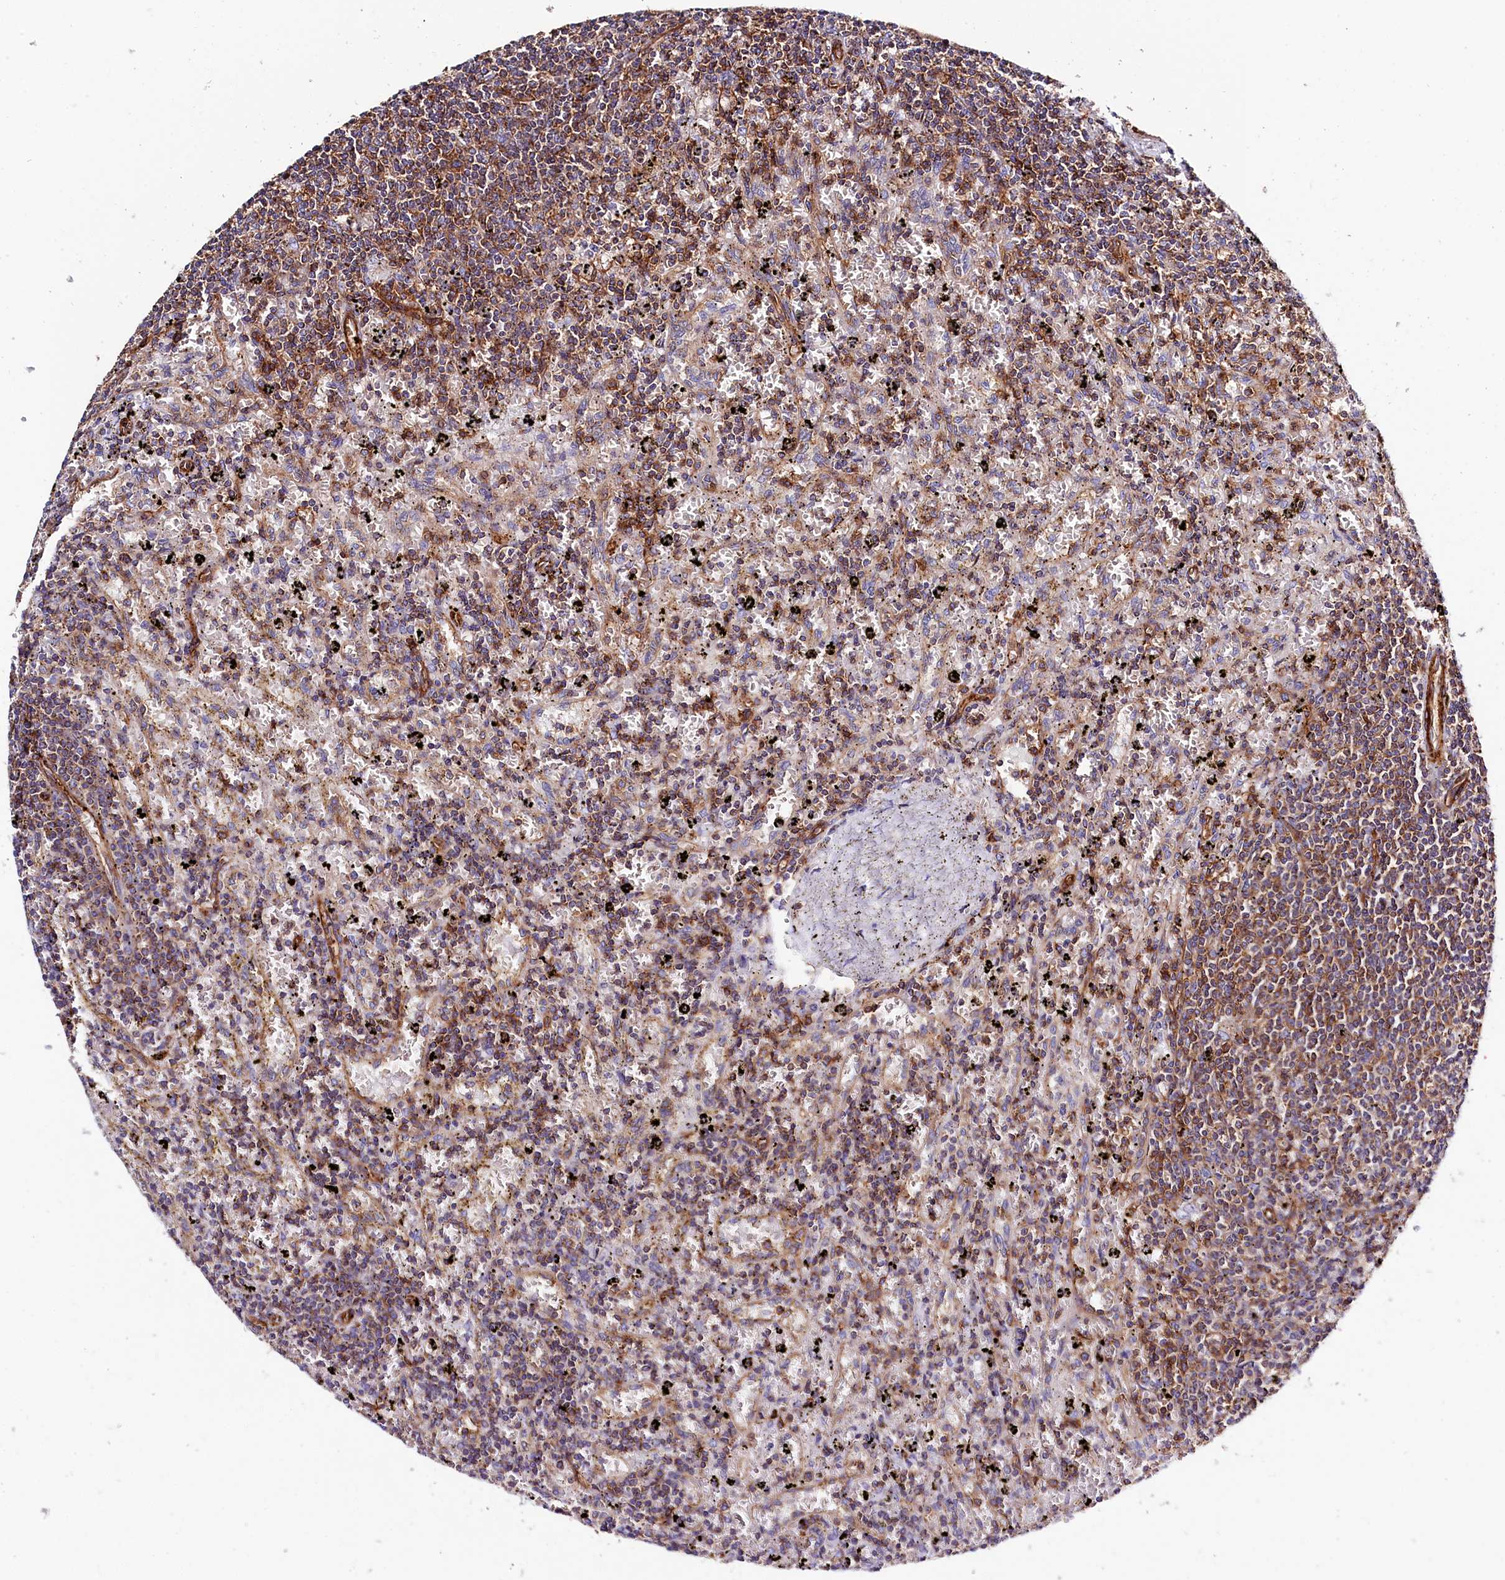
{"staining": {"intensity": "moderate", "quantity": ">75%", "location": "cytoplasmic/membranous"}, "tissue": "lymphoma", "cell_type": "Tumor cells", "image_type": "cancer", "snomed": [{"axis": "morphology", "description": "Malignant lymphoma, non-Hodgkin's type, Low grade"}, {"axis": "topography", "description": "Spleen"}], "caption": "Low-grade malignant lymphoma, non-Hodgkin's type stained with DAB (3,3'-diaminobenzidine) IHC exhibits medium levels of moderate cytoplasmic/membranous expression in approximately >75% of tumor cells.", "gene": "ATP2B4", "patient": {"sex": "male", "age": 76}}